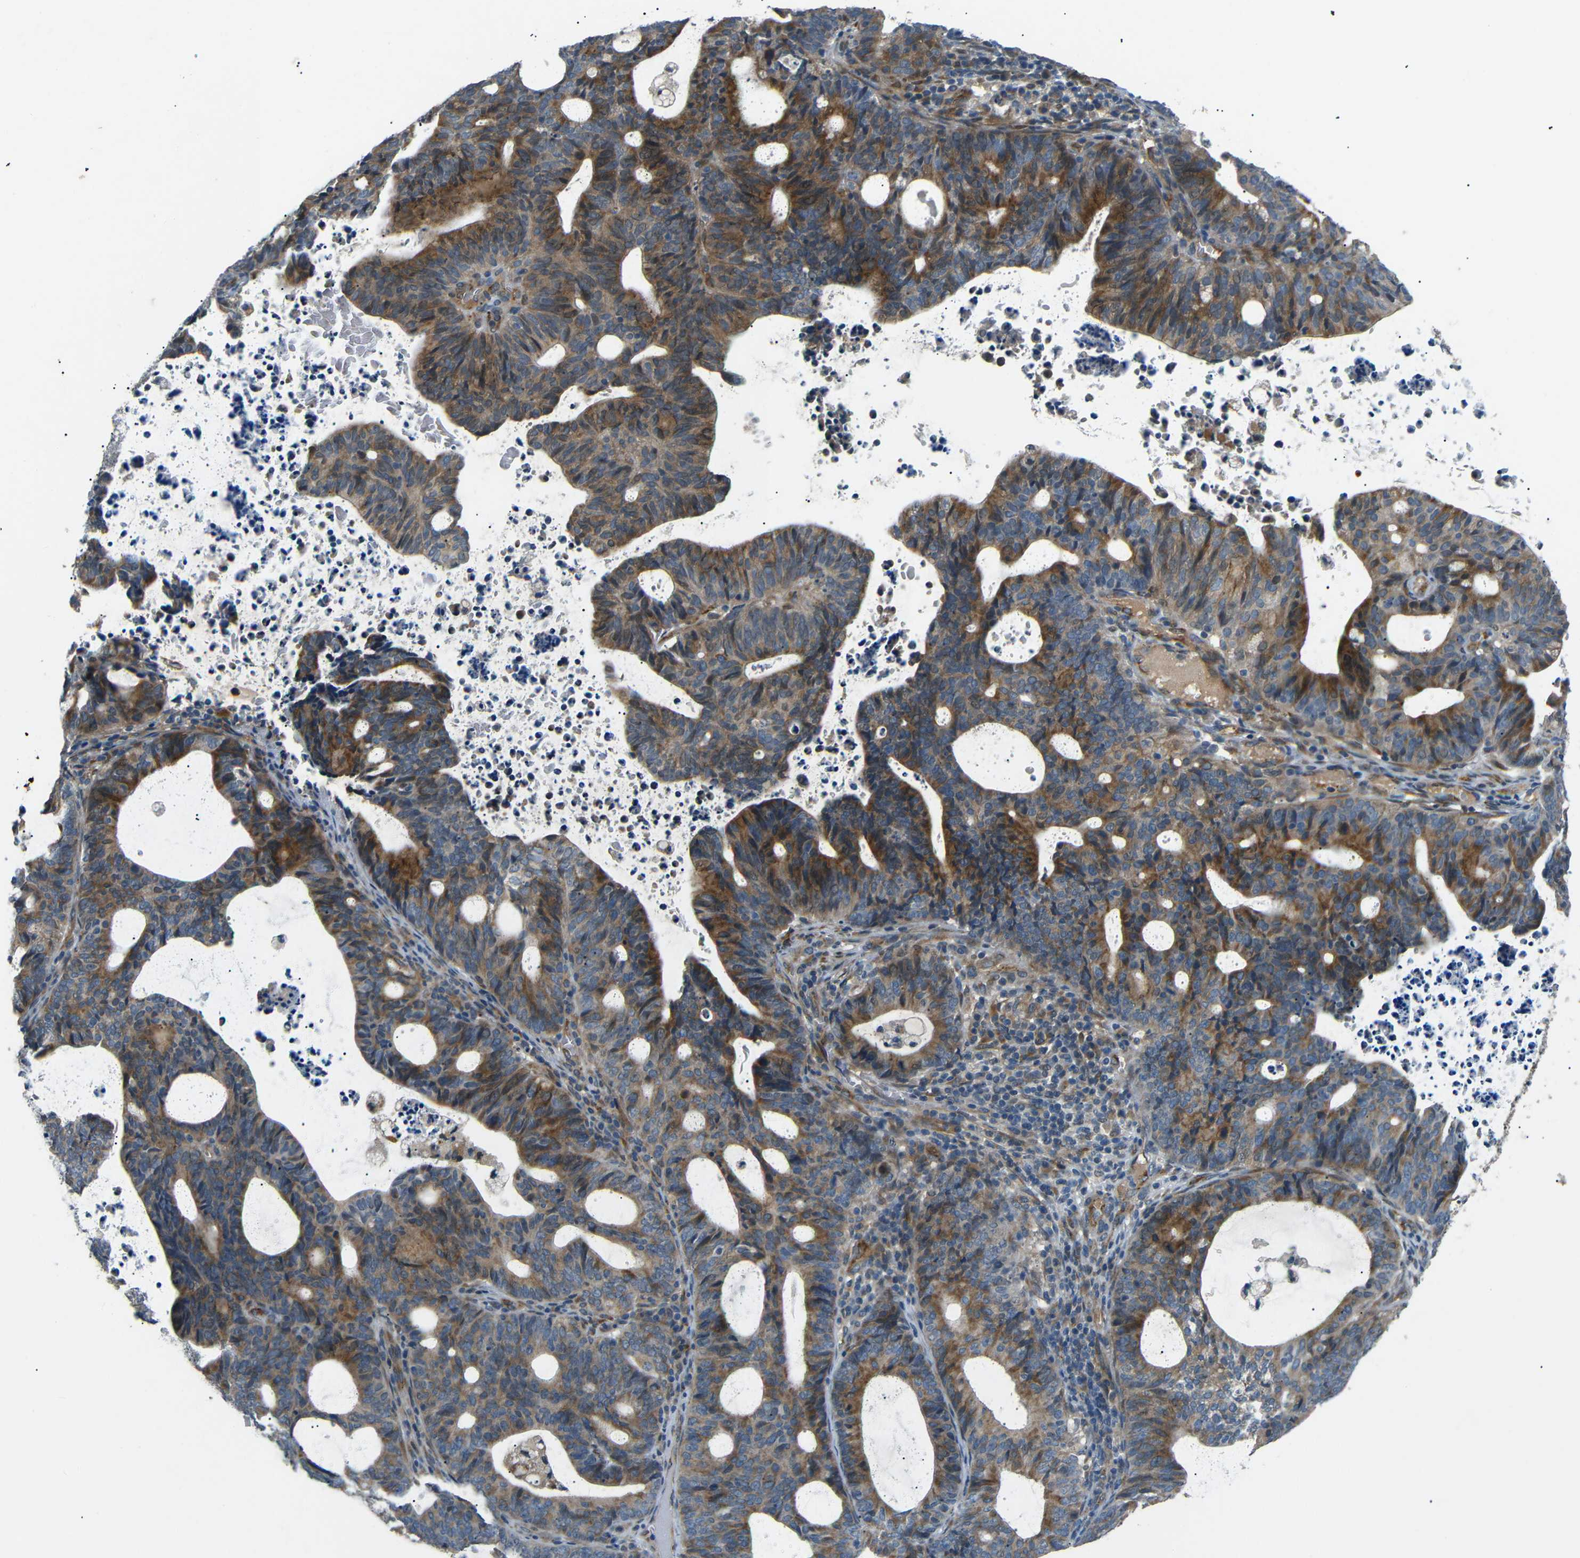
{"staining": {"intensity": "moderate", "quantity": ">75%", "location": "cytoplasmic/membranous"}, "tissue": "endometrial cancer", "cell_type": "Tumor cells", "image_type": "cancer", "snomed": [{"axis": "morphology", "description": "Adenocarcinoma, NOS"}, {"axis": "topography", "description": "Uterus"}], "caption": "Human endometrial cancer stained with a brown dye exhibits moderate cytoplasmic/membranous positive staining in approximately >75% of tumor cells.", "gene": "ATP7A", "patient": {"sex": "female", "age": 83}}